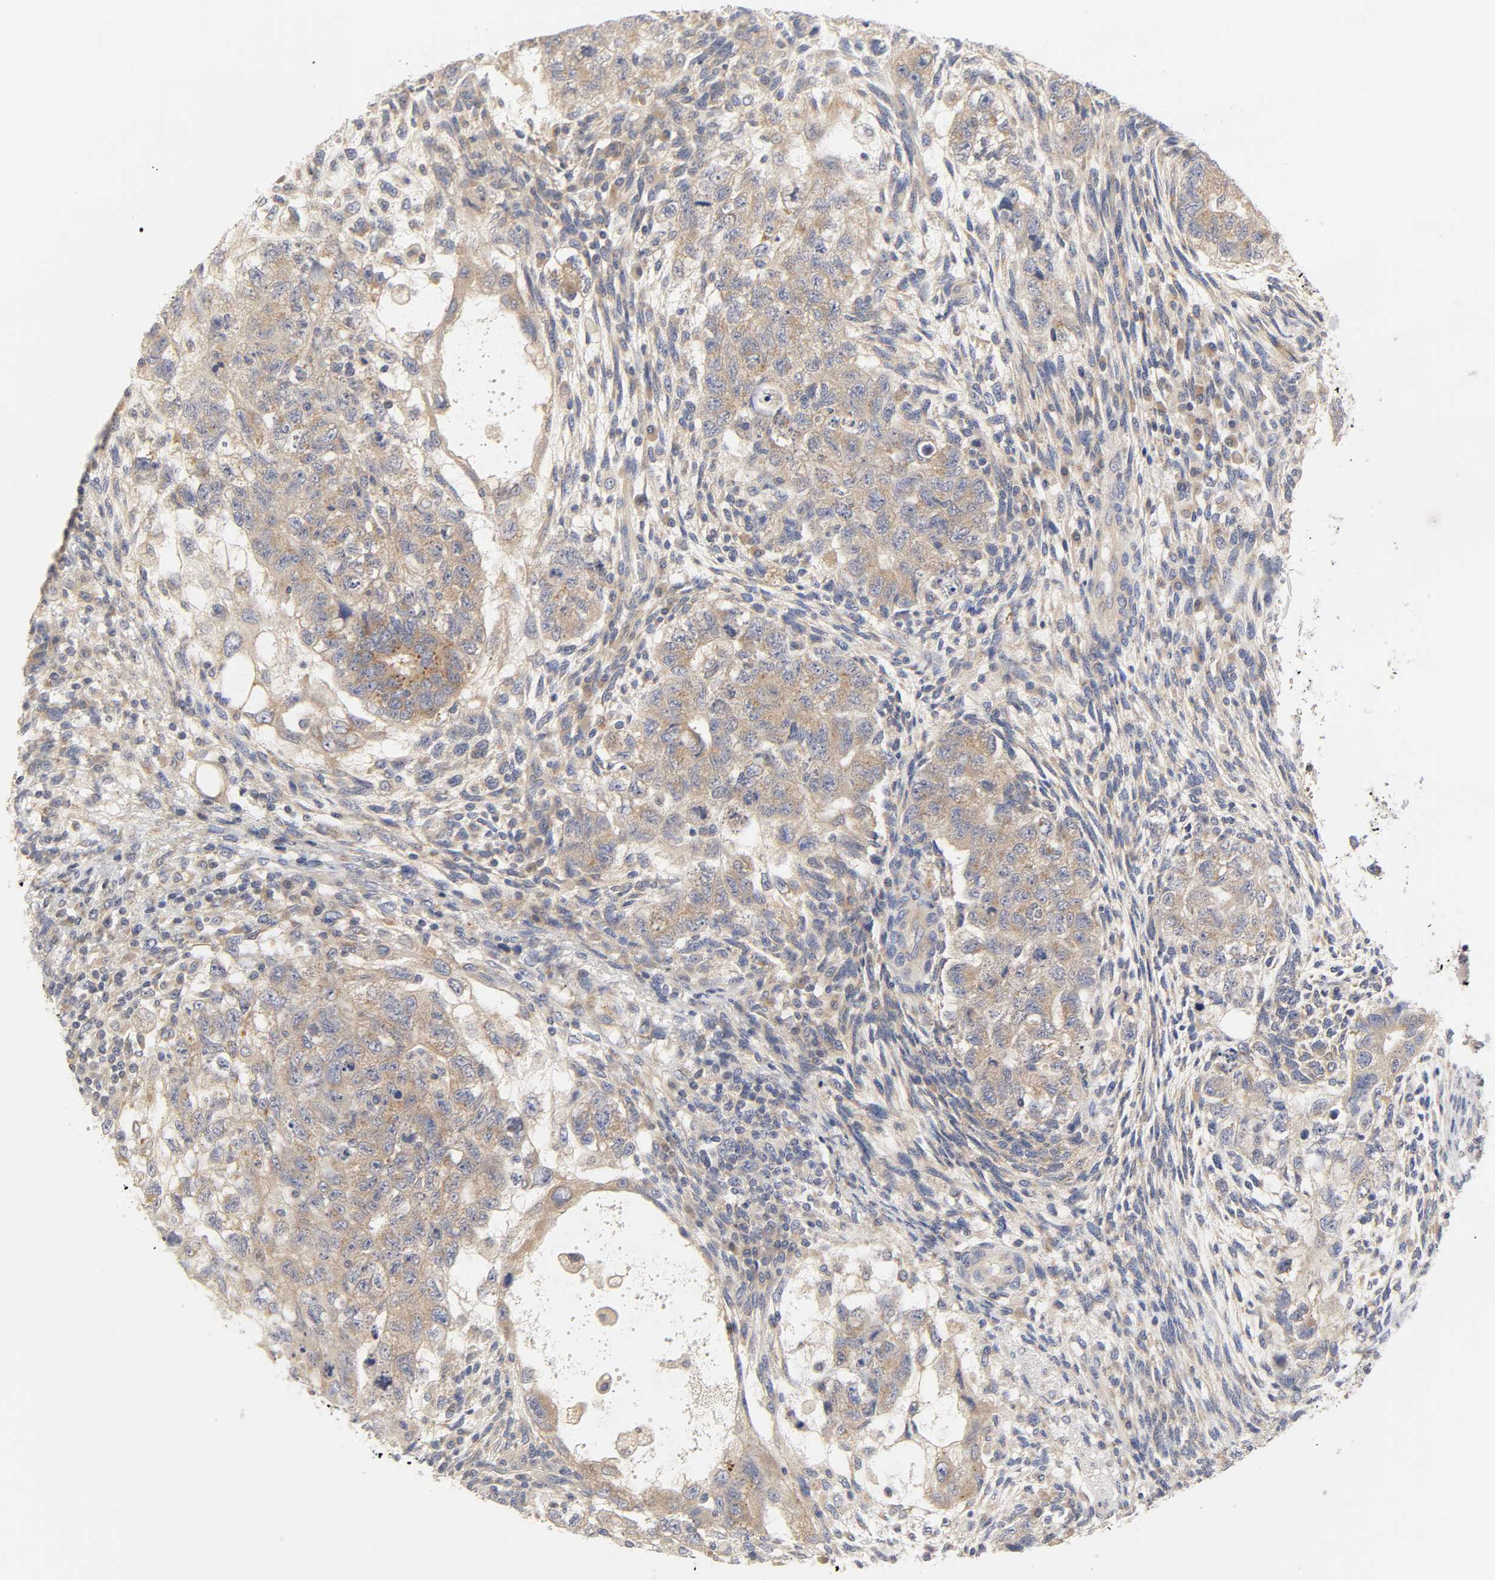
{"staining": {"intensity": "weak", "quantity": ">75%", "location": "cytoplasmic/membranous"}, "tissue": "testis cancer", "cell_type": "Tumor cells", "image_type": "cancer", "snomed": [{"axis": "morphology", "description": "Normal tissue, NOS"}, {"axis": "morphology", "description": "Carcinoma, Embryonal, NOS"}, {"axis": "topography", "description": "Testis"}], "caption": "Weak cytoplasmic/membranous positivity for a protein is identified in approximately >75% of tumor cells of testis cancer (embryonal carcinoma) using immunohistochemistry (IHC).", "gene": "C17orf75", "patient": {"sex": "male", "age": 36}}